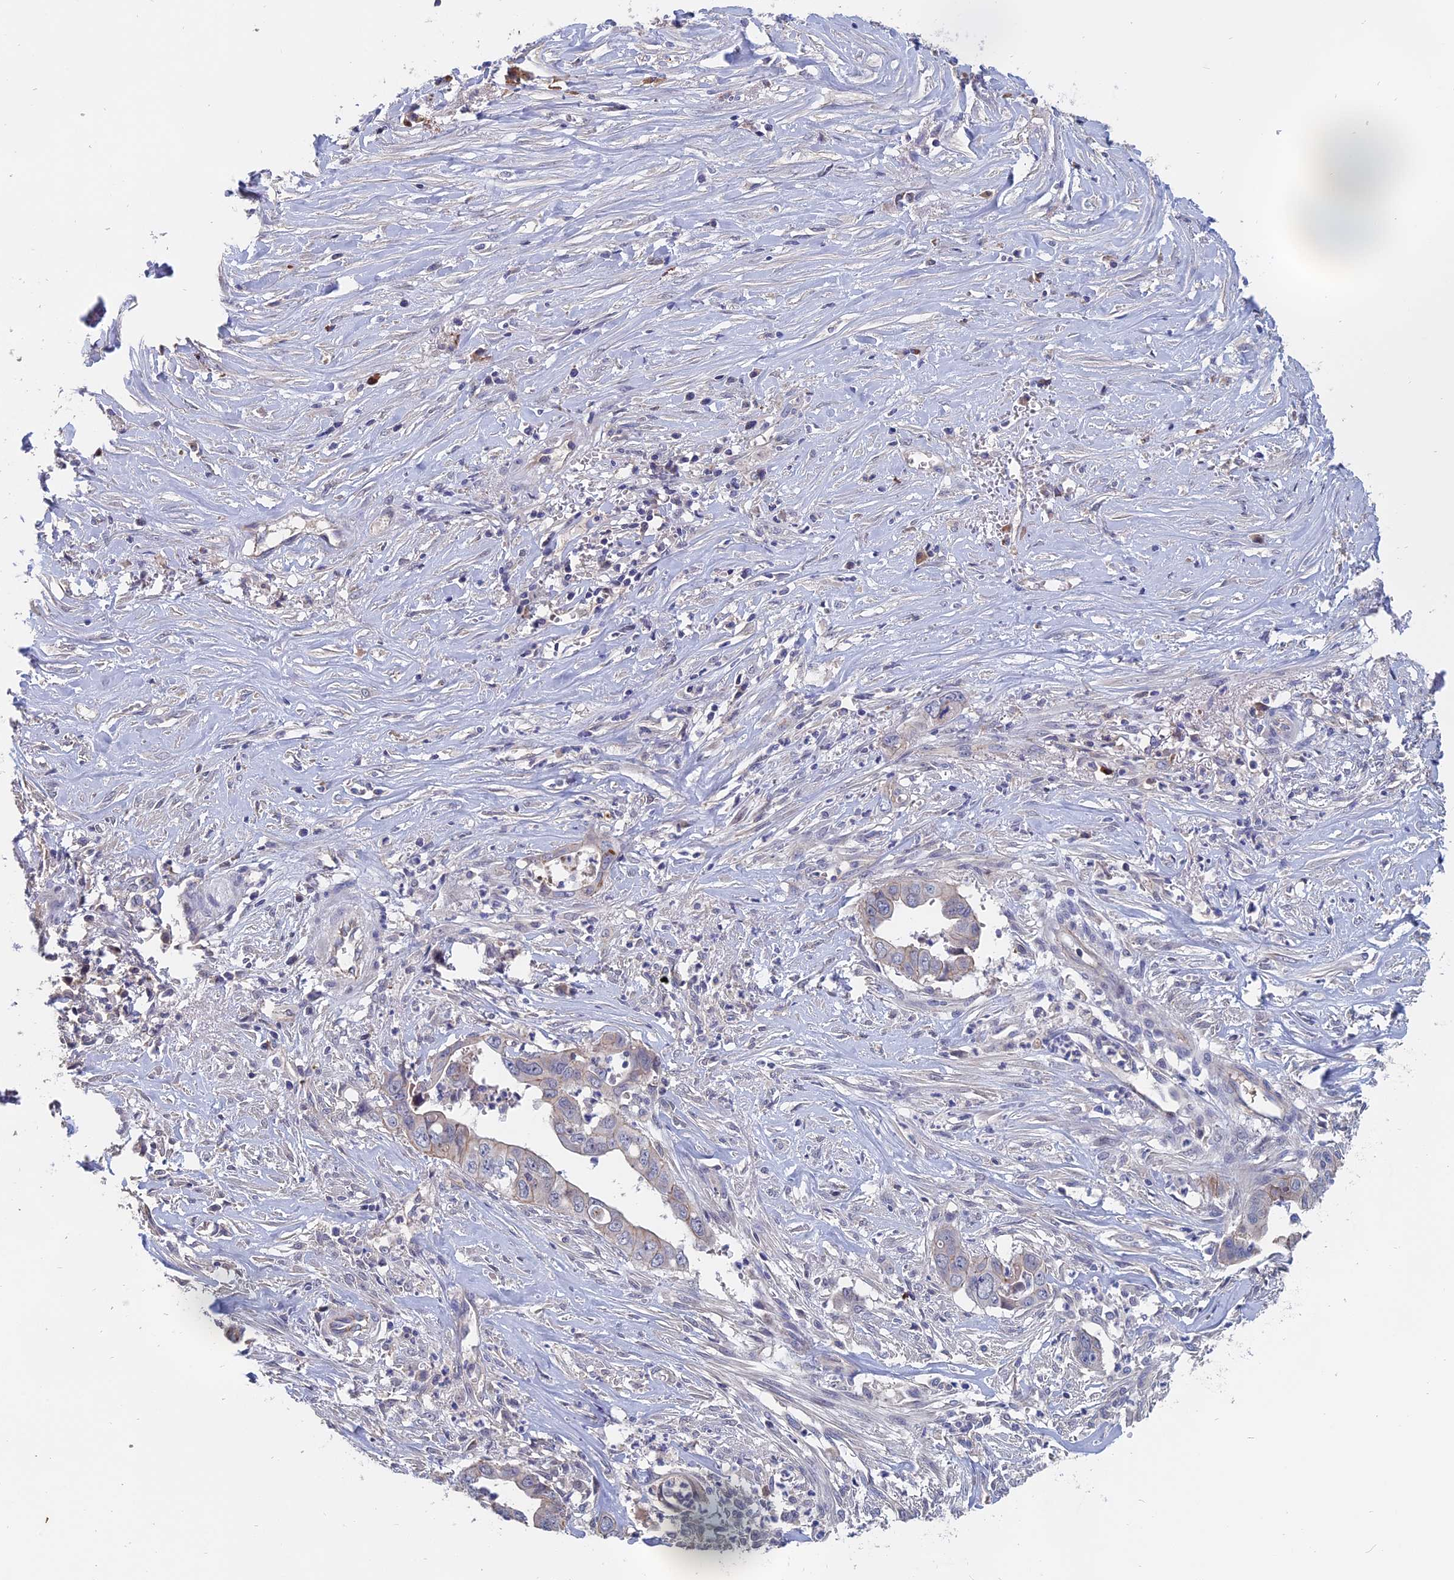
{"staining": {"intensity": "weak", "quantity": "<25%", "location": "cytoplasmic/membranous"}, "tissue": "liver cancer", "cell_type": "Tumor cells", "image_type": "cancer", "snomed": [{"axis": "morphology", "description": "Cholangiocarcinoma"}, {"axis": "topography", "description": "Liver"}], "caption": "High power microscopy photomicrograph of an immunohistochemistry (IHC) image of liver cholangiocarcinoma, revealing no significant expression in tumor cells. The staining is performed using DAB brown chromogen with nuclei counter-stained in using hematoxylin.", "gene": "SLC33A1", "patient": {"sex": "female", "age": 79}}